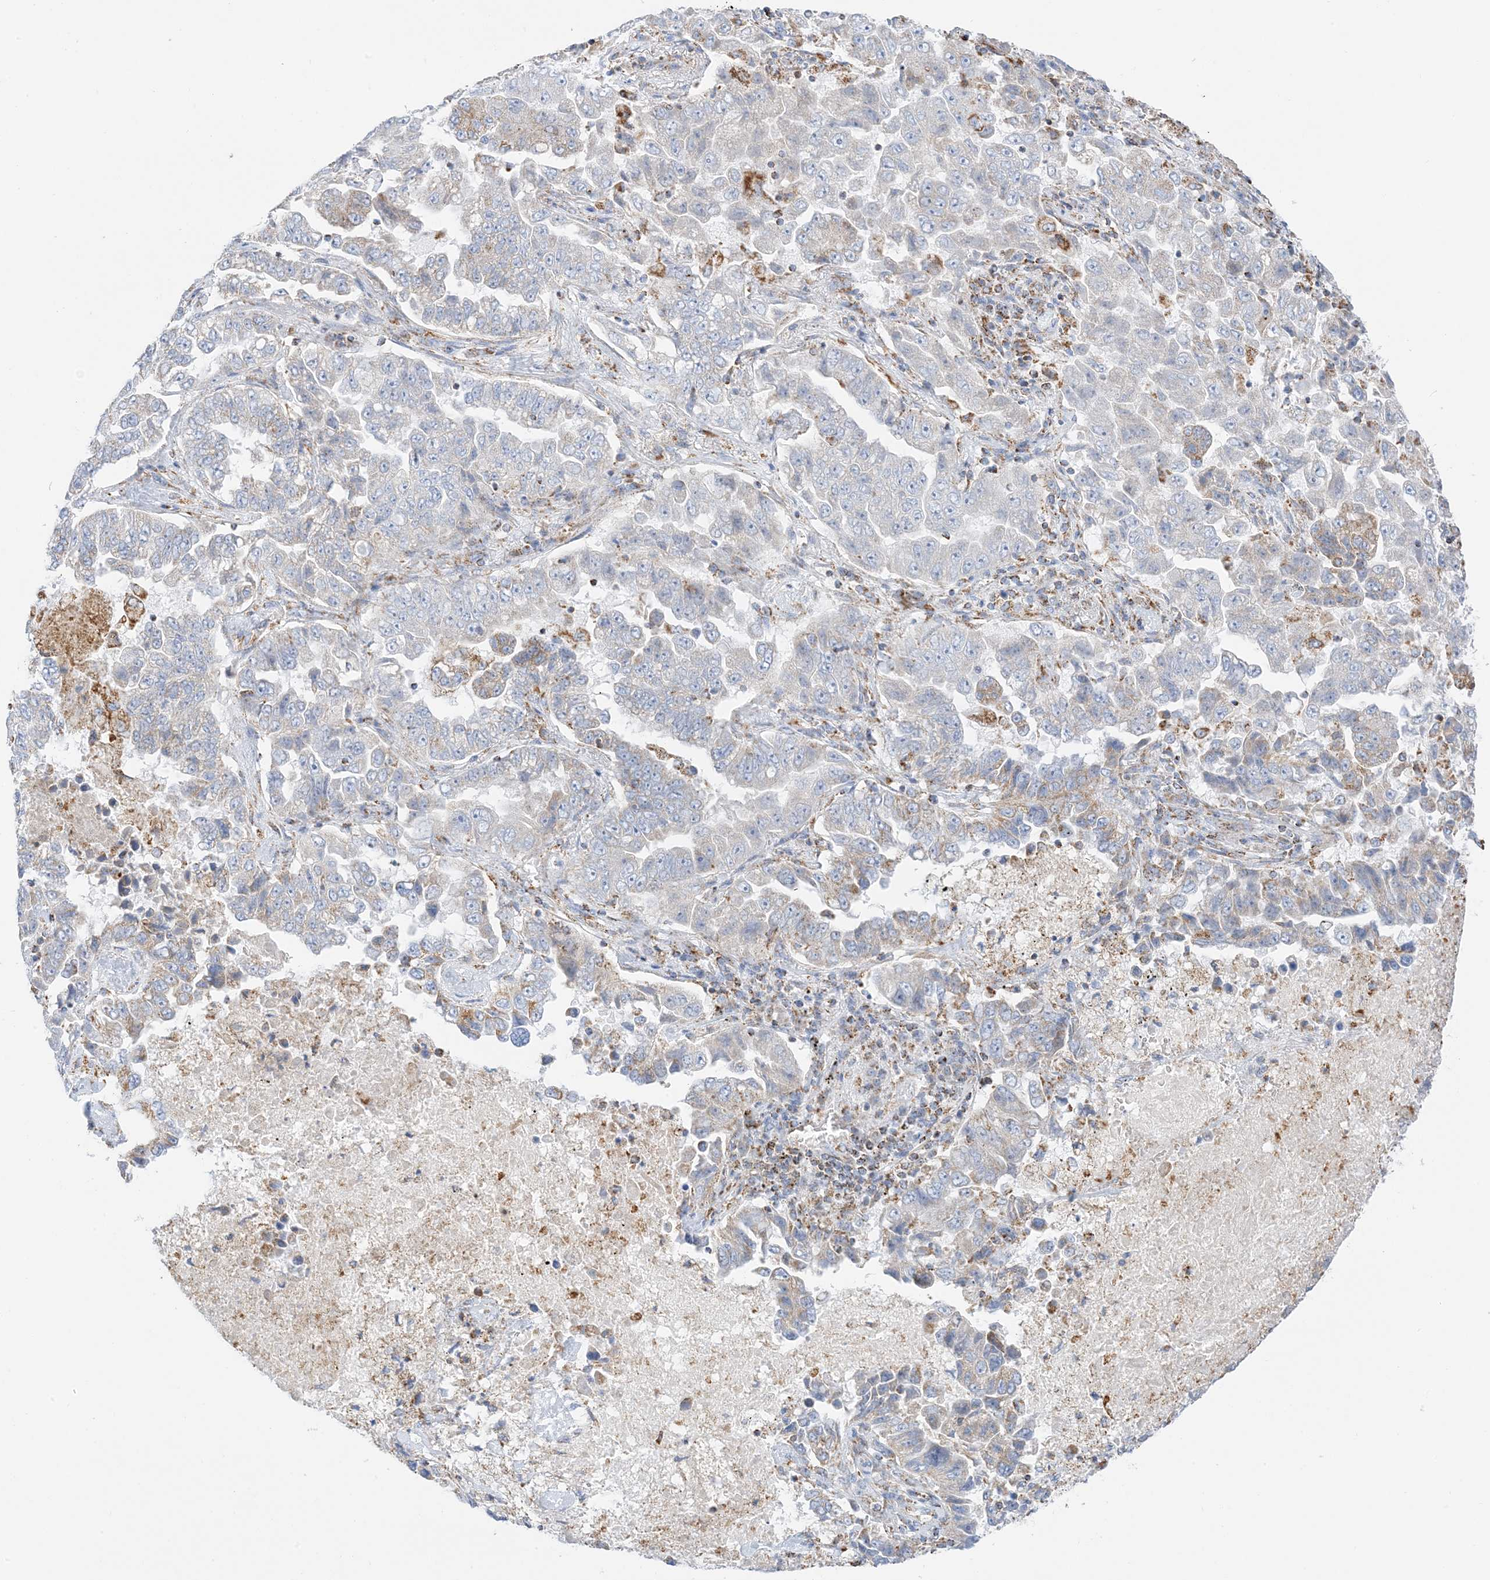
{"staining": {"intensity": "moderate", "quantity": "<25%", "location": "cytoplasmic/membranous"}, "tissue": "lung cancer", "cell_type": "Tumor cells", "image_type": "cancer", "snomed": [{"axis": "morphology", "description": "Adenocarcinoma, NOS"}, {"axis": "topography", "description": "Lung"}], "caption": "The micrograph demonstrates immunohistochemical staining of lung cancer (adenocarcinoma). There is moderate cytoplasmic/membranous positivity is identified in about <25% of tumor cells.", "gene": "CAPN13", "patient": {"sex": "female", "age": 51}}